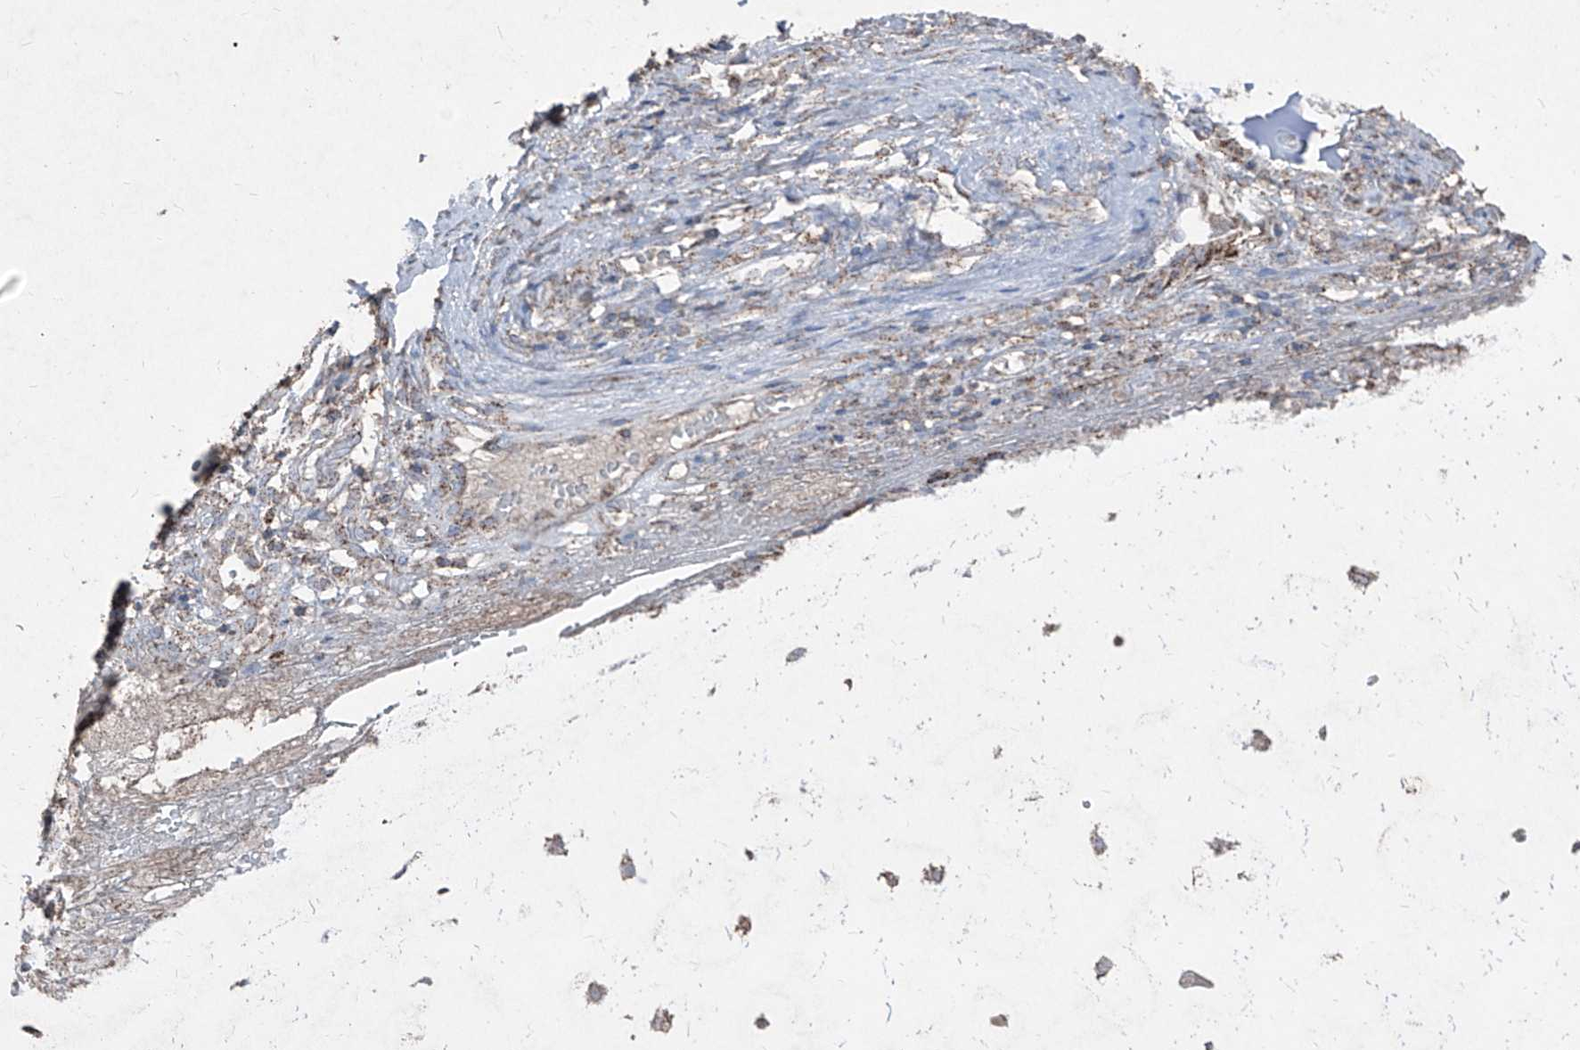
{"staining": {"intensity": "moderate", "quantity": "25%-75%", "location": "cytoplasmic/membranous"}, "tissue": "adipose tissue", "cell_type": "Adipocytes", "image_type": "normal", "snomed": [{"axis": "morphology", "description": "Normal tissue, NOS"}, {"axis": "morphology", "description": "Basal cell carcinoma"}, {"axis": "topography", "description": "Cartilage tissue"}, {"axis": "topography", "description": "Nasopharynx"}, {"axis": "topography", "description": "Oral tissue"}], "caption": "Immunohistochemical staining of unremarkable human adipose tissue reveals moderate cytoplasmic/membranous protein staining in about 25%-75% of adipocytes.", "gene": "ABCD3", "patient": {"sex": "female", "age": 77}}